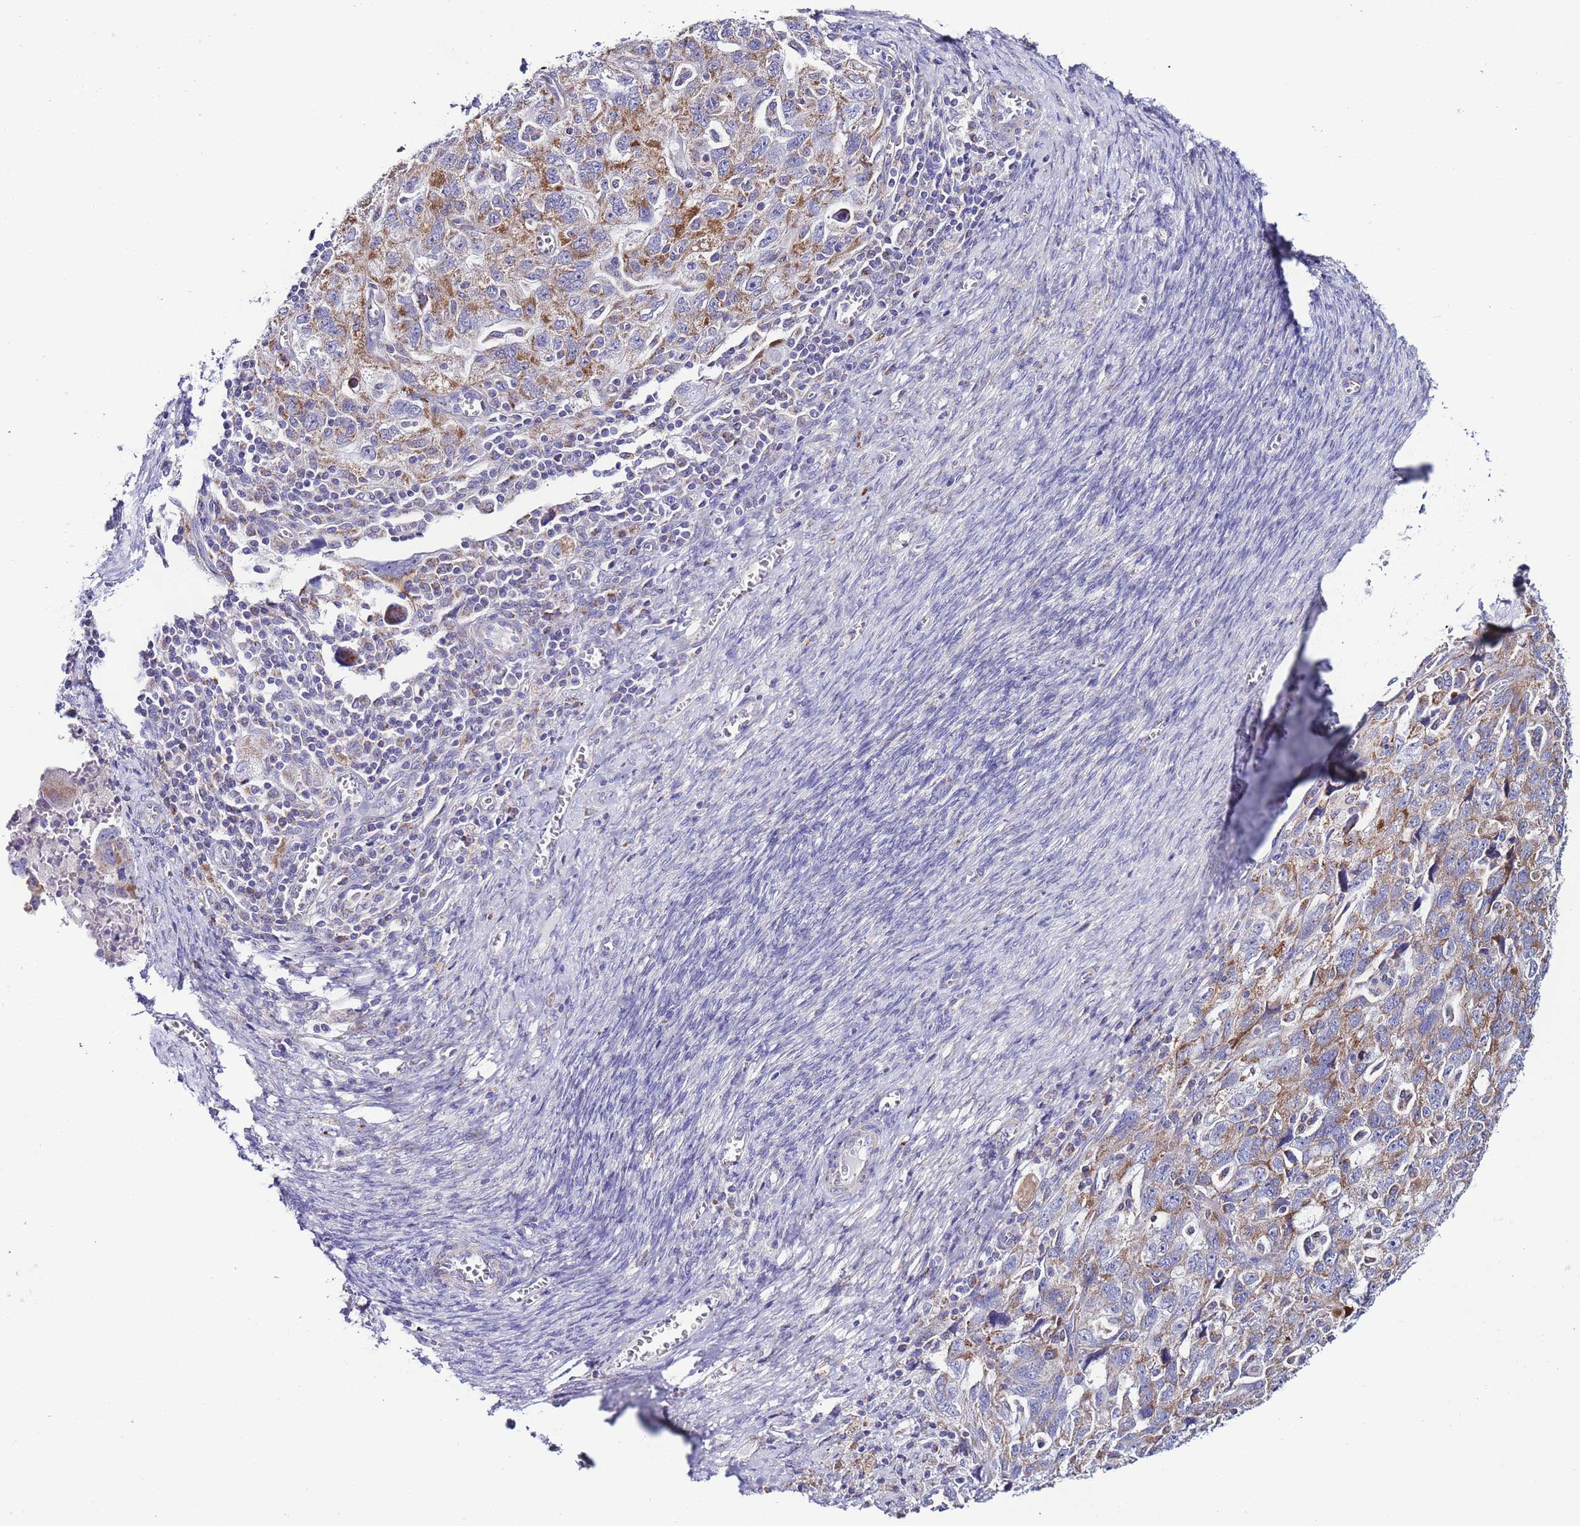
{"staining": {"intensity": "moderate", "quantity": "25%-75%", "location": "cytoplasmic/membranous"}, "tissue": "ovarian cancer", "cell_type": "Tumor cells", "image_type": "cancer", "snomed": [{"axis": "morphology", "description": "Carcinoma, NOS"}, {"axis": "morphology", "description": "Cystadenocarcinoma, serous, NOS"}, {"axis": "topography", "description": "Ovary"}], "caption": "IHC of human ovarian cancer demonstrates medium levels of moderate cytoplasmic/membranous staining in approximately 25%-75% of tumor cells.", "gene": "UEVLD", "patient": {"sex": "female", "age": 69}}